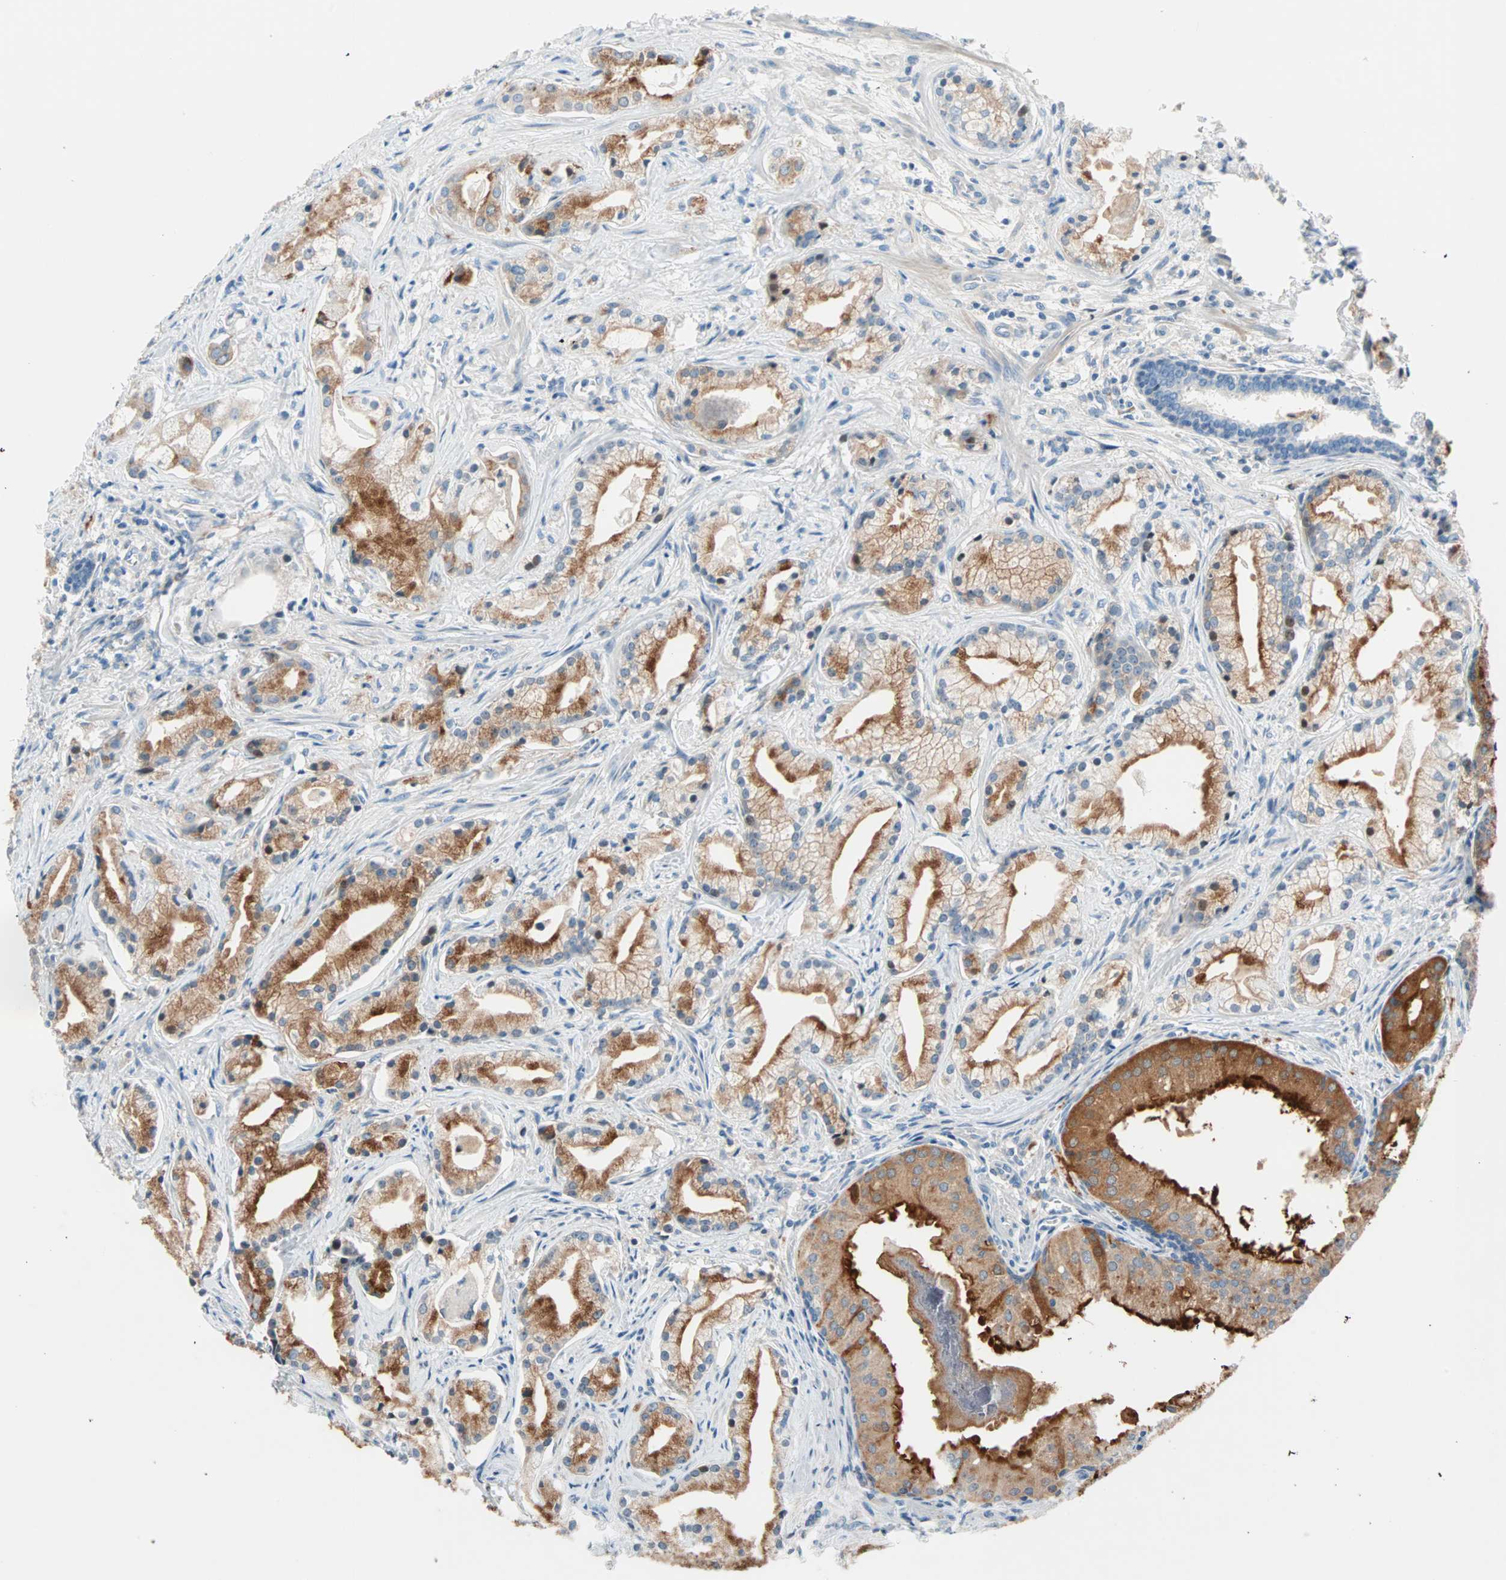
{"staining": {"intensity": "strong", "quantity": ">75%", "location": "cytoplasmic/membranous"}, "tissue": "prostate cancer", "cell_type": "Tumor cells", "image_type": "cancer", "snomed": [{"axis": "morphology", "description": "Adenocarcinoma, Low grade"}, {"axis": "topography", "description": "Prostate"}], "caption": "Immunohistochemical staining of prostate cancer (low-grade adenocarcinoma) demonstrates strong cytoplasmic/membranous protein positivity in approximately >75% of tumor cells. The staining was performed using DAB (3,3'-diaminobenzidine), with brown indicating positive protein expression. Nuclei are stained blue with hematoxylin.", "gene": "TMEM163", "patient": {"sex": "male", "age": 59}}